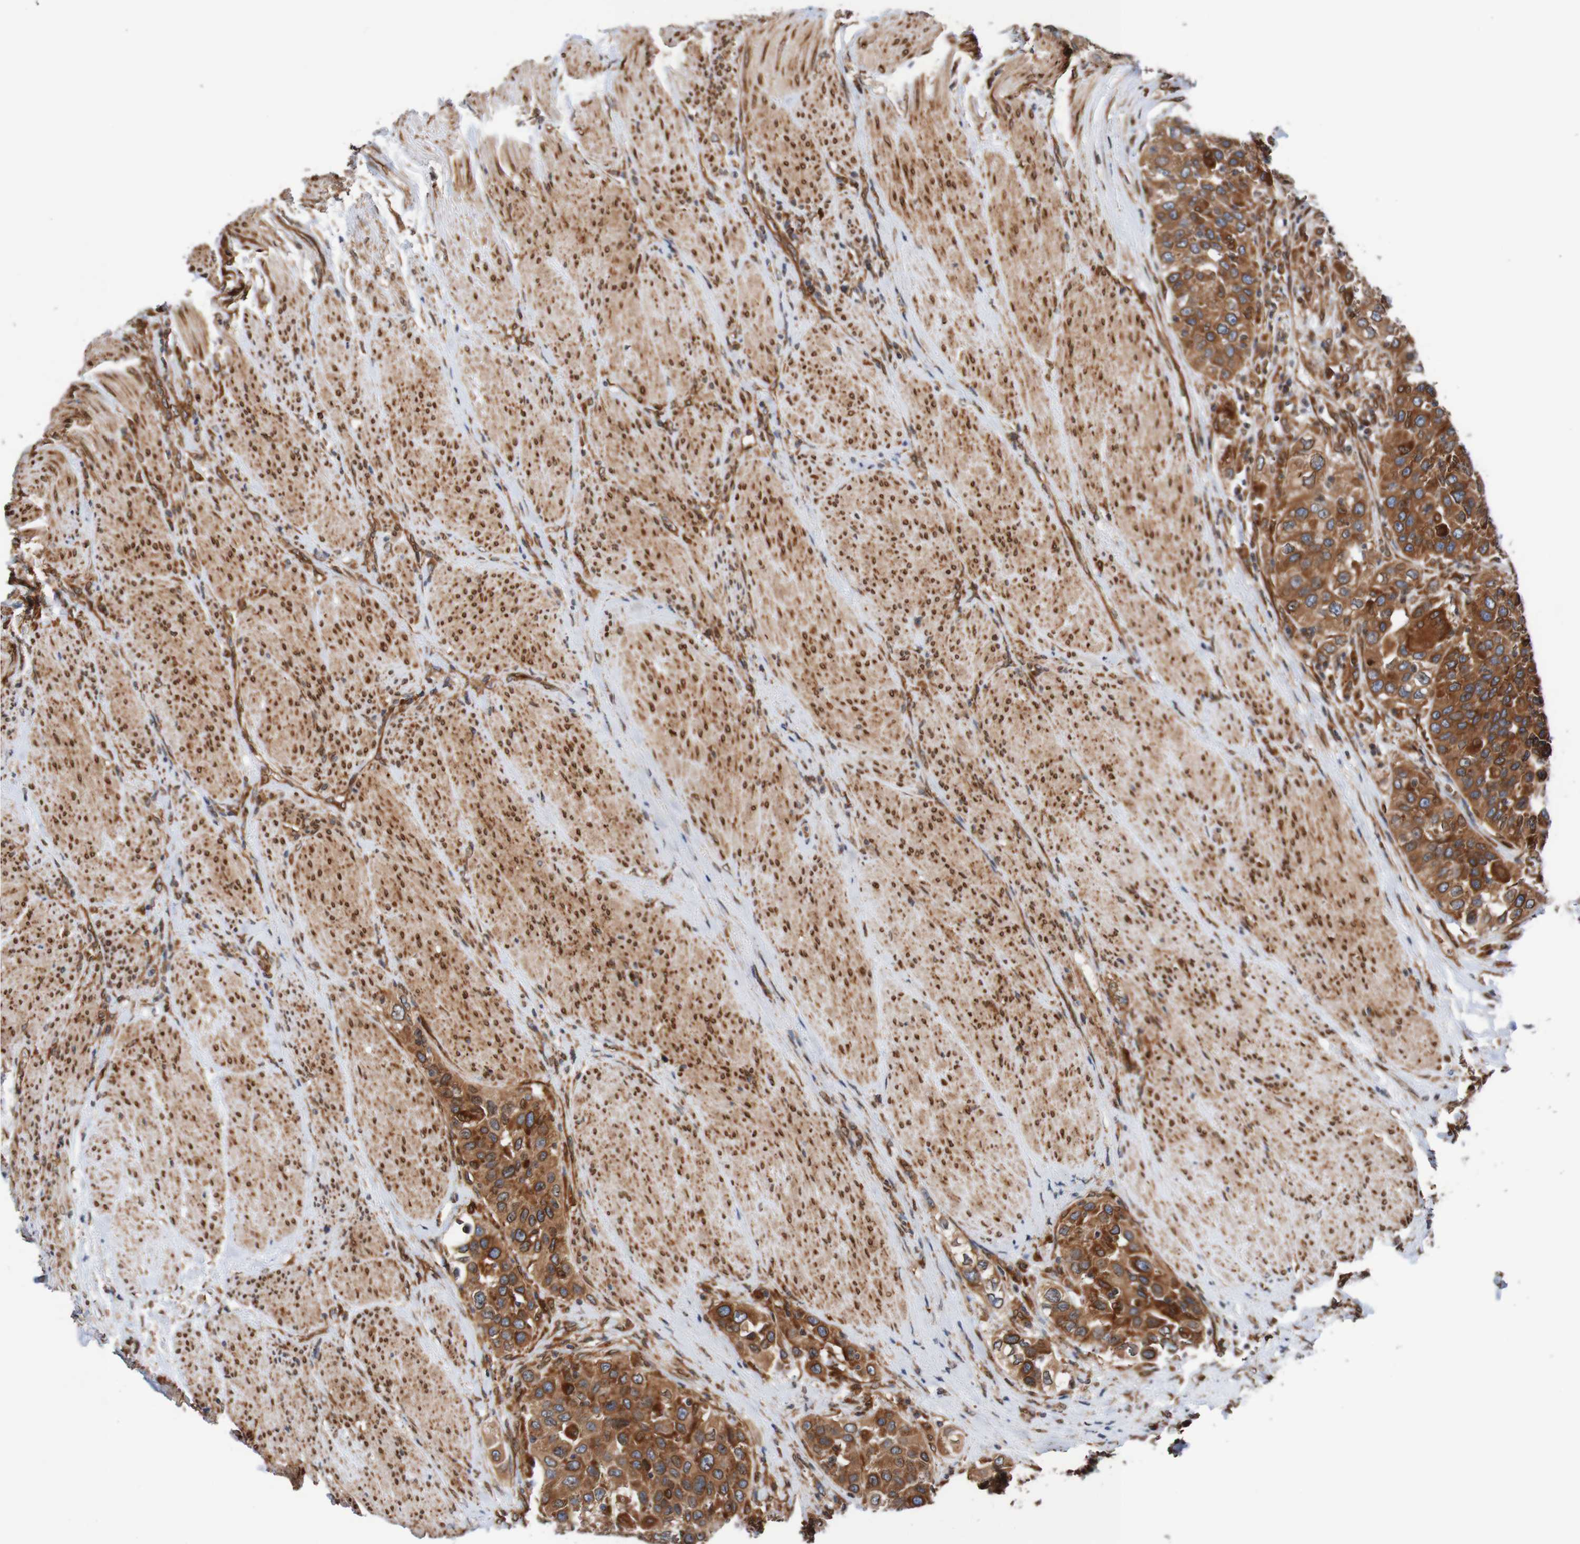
{"staining": {"intensity": "strong", "quantity": ">75%", "location": "cytoplasmic/membranous,nuclear"}, "tissue": "urothelial cancer", "cell_type": "Tumor cells", "image_type": "cancer", "snomed": [{"axis": "morphology", "description": "Urothelial carcinoma, High grade"}, {"axis": "topography", "description": "Urinary bladder"}], "caption": "IHC staining of urothelial cancer, which displays high levels of strong cytoplasmic/membranous and nuclear expression in approximately >75% of tumor cells indicating strong cytoplasmic/membranous and nuclear protein expression. The staining was performed using DAB (brown) for protein detection and nuclei were counterstained in hematoxylin (blue).", "gene": "TMEM109", "patient": {"sex": "female", "age": 80}}